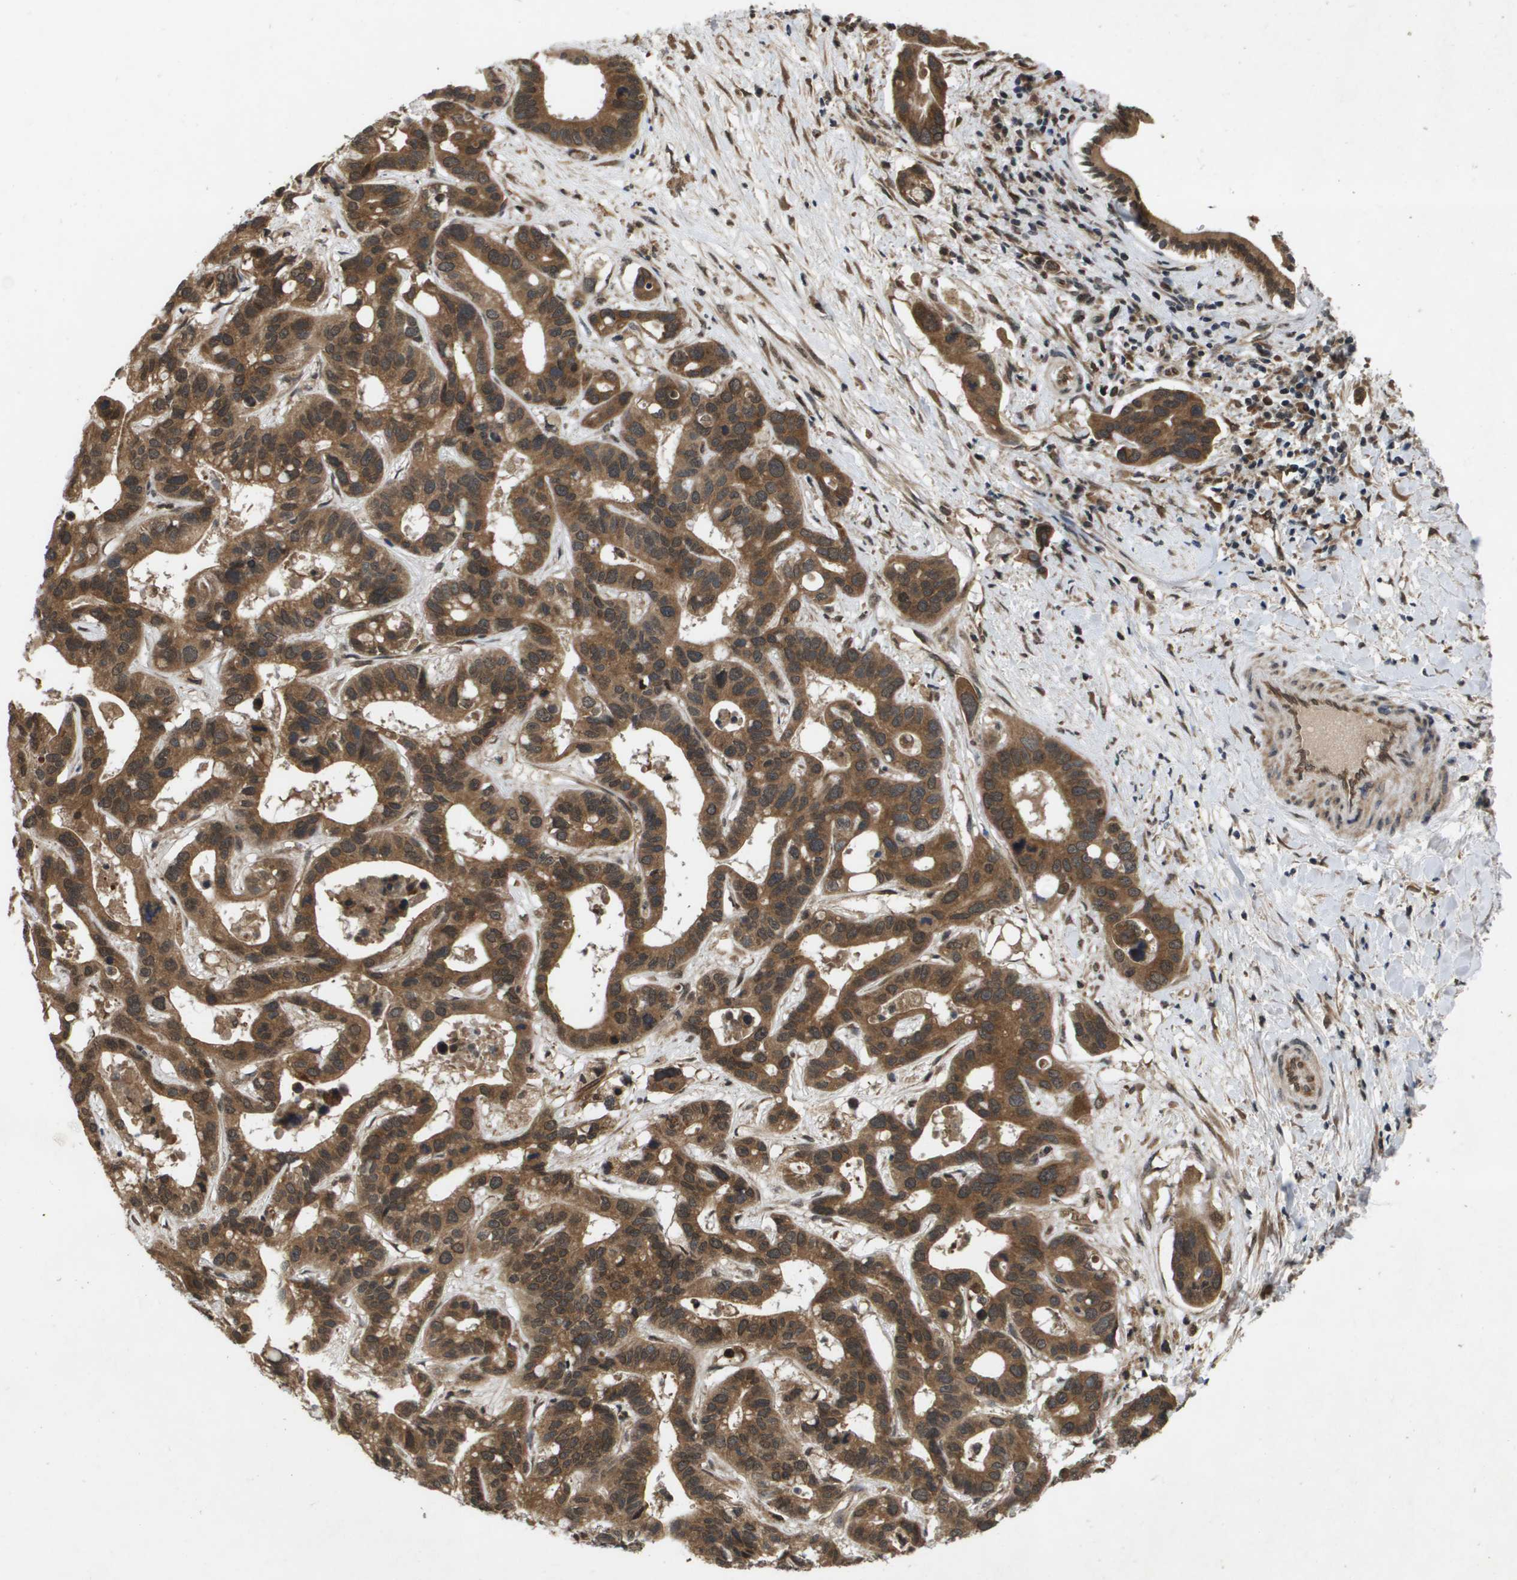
{"staining": {"intensity": "moderate", "quantity": ">75%", "location": "cytoplasmic/membranous"}, "tissue": "liver cancer", "cell_type": "Tumor cells", "image_type": "cancer", "snomed": [{"axis": "morphology", "description": "Cholangiocarcinoma"}, {"axis": "topography", "description": "Liver"}], "caption": "A photomicrograph showing moderate cytoplasmic/membranous positivity in about >75% of tumor cells in liver cancer, as visualized by brown immunohistochemical staining.", "gene": "SPTLC1", "patient": {"sex": "female", "age": 65}}